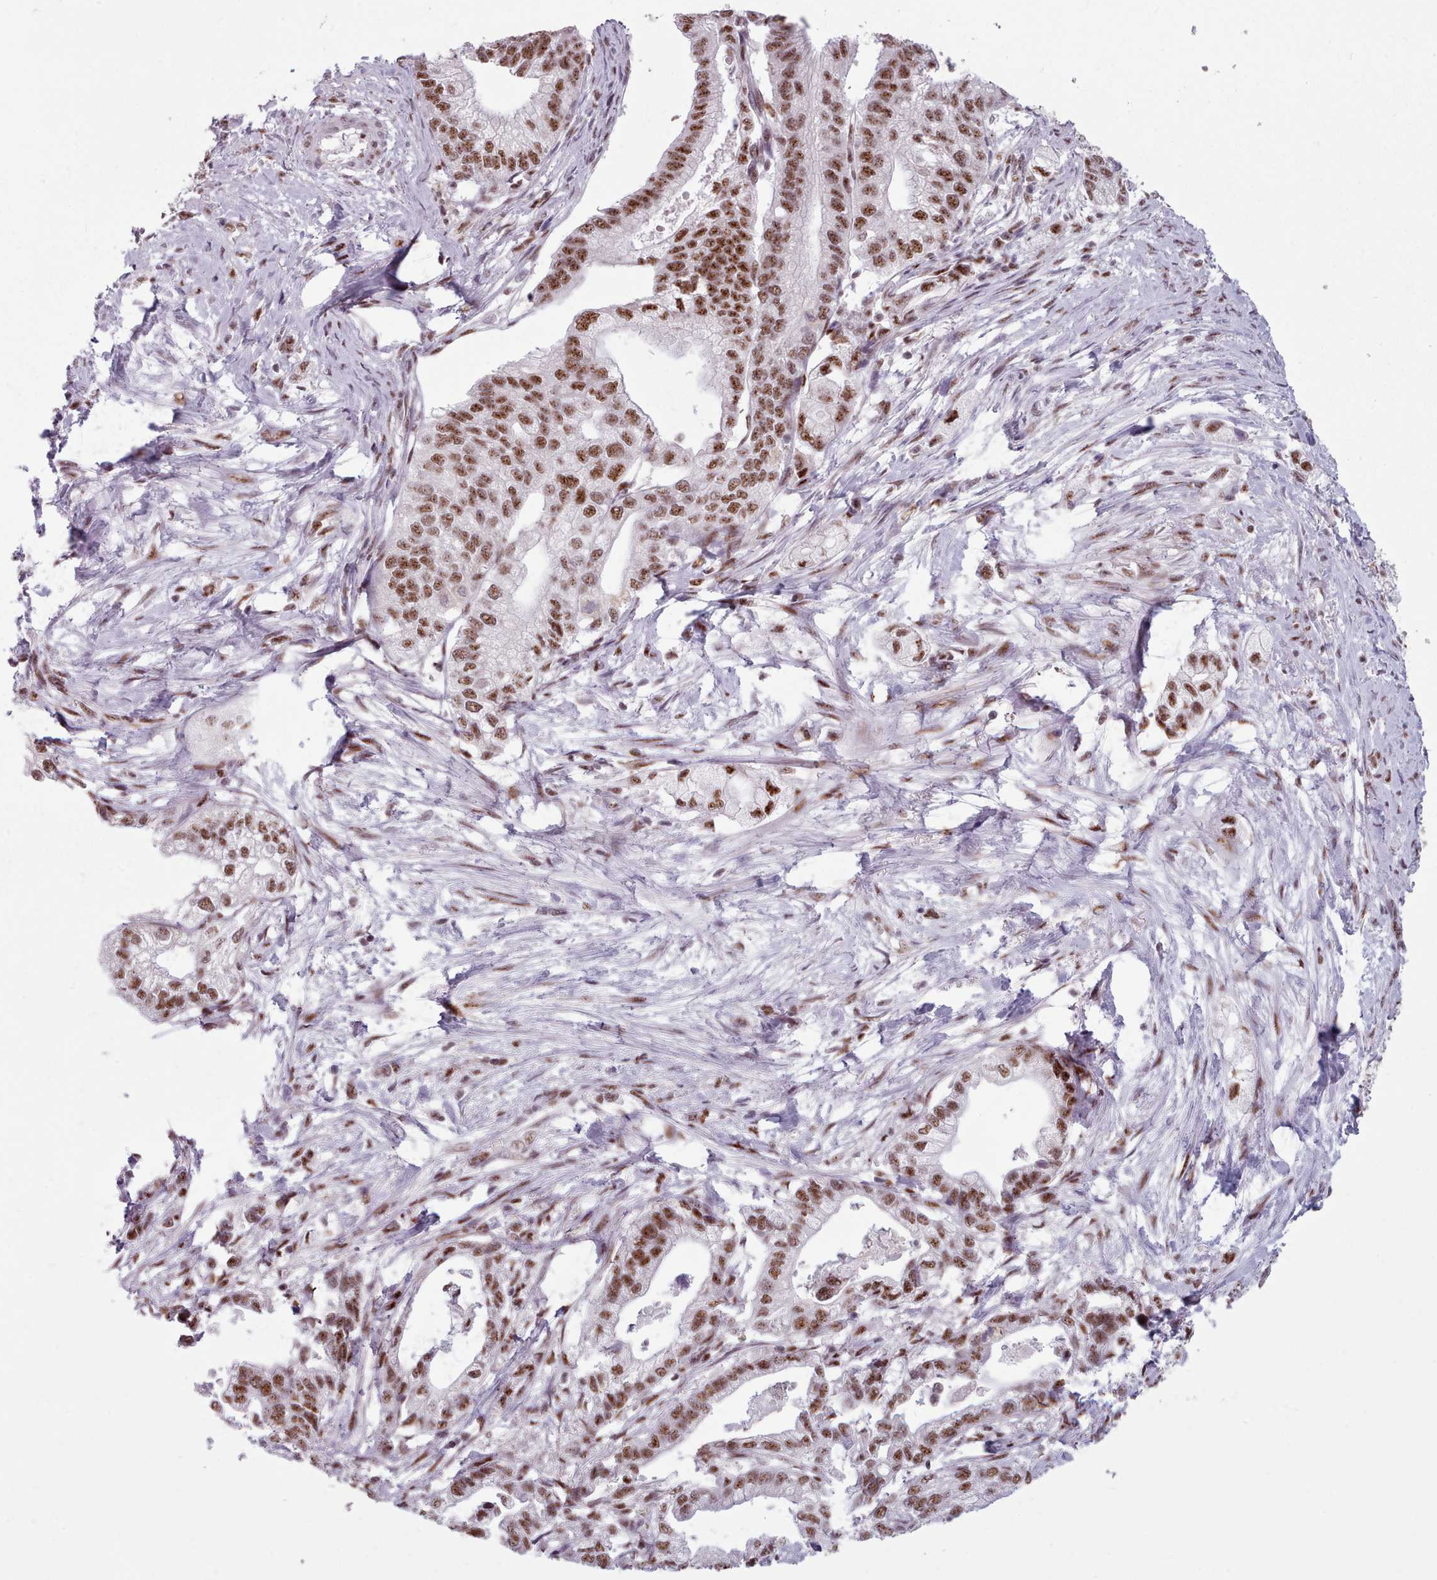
{"staining": {"intensity": "moderate", "quantity": ">75%", "location": "nuclear"}, "tissue": "pancreatic cancer", "cell_type": "Tumor cells", "image_type": "cancer", "snomed": [{"axis": "morphology", "description": "Adenocarcinoma, NOS"}, {"axis": "topography", "description": "Pancreas"}], "caption": "A medium amount of moderate nuclear expression is seen in about >75% of tumor cells in pancreatic cancer tissue.", "gene": "SRRM1", "patient": {"sex": "male", "age": 70}}